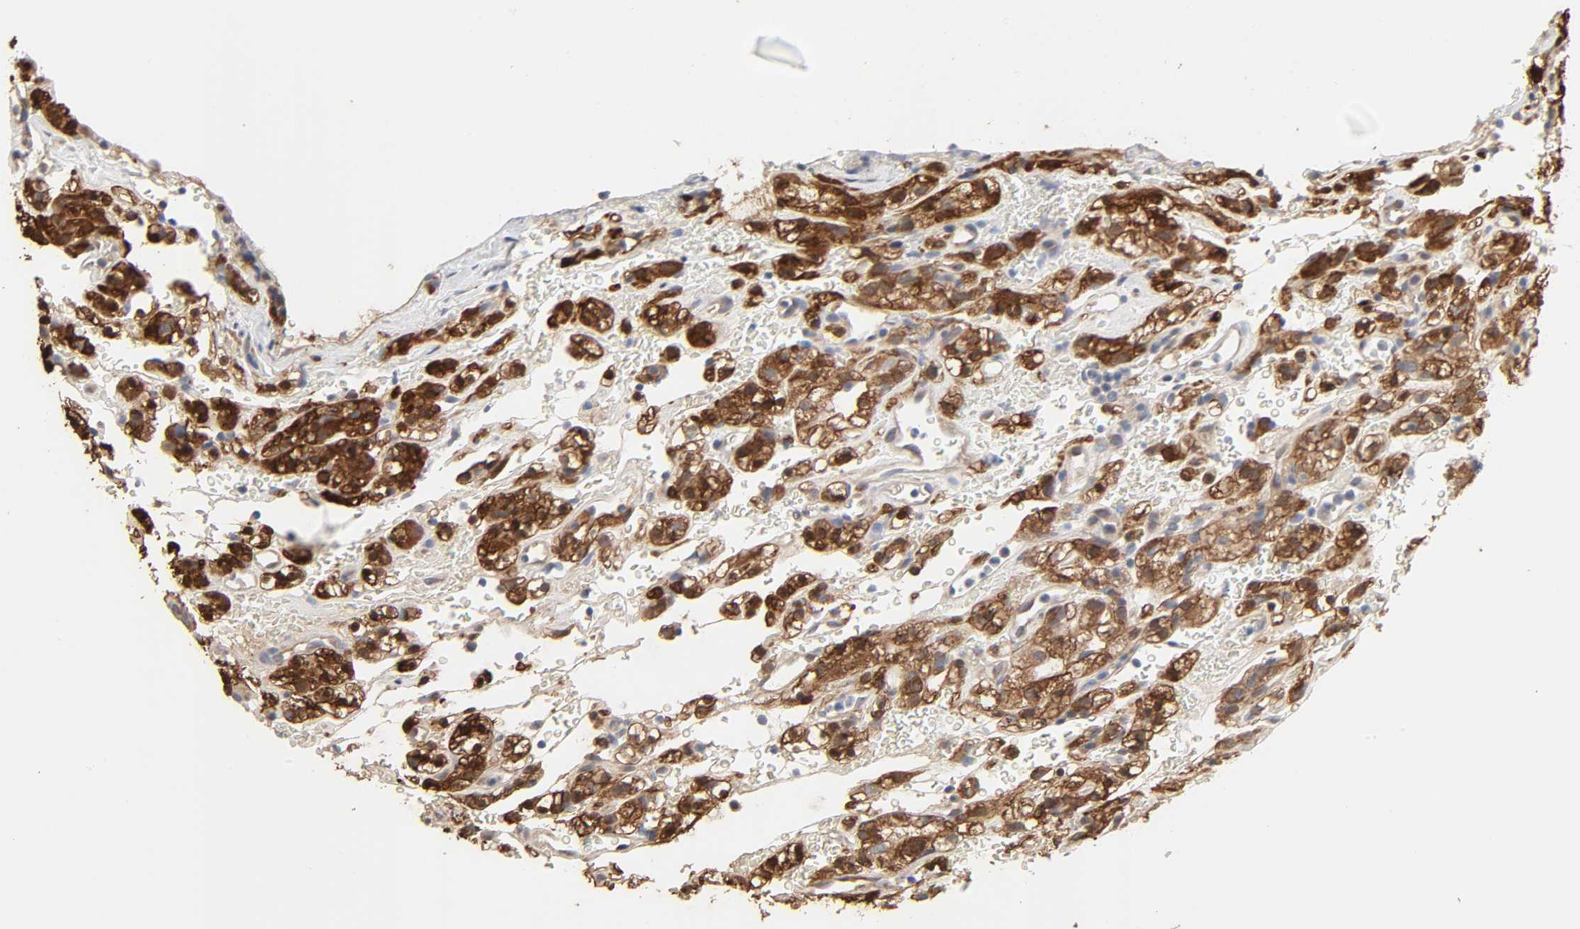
{"staining": {"intensity": "strong", "quantity": ">75%", "location": "cytoplasmic/membranous,nuclear"}, "tissue": "renal cancer", "cell_type": "Tumor cells", "image_type": "cancer", "snomed": [{"axis": "morphology", "description": "Normal tissue, NOS"}, {"axis": "morphology", "description": "Adenocarcinoma, NOS"}, {"axis": "topography", "description": "Kidney"}], "caption": "There is high levels of strong cytoplasmic/membranous and nuclear expression in tumor cells of adenocarcinoma (renal), as demonstrated by immunohistochemical staining (brown color).", "gene": "NDRG2", "patient": {"sex": "female", "age": 72}}